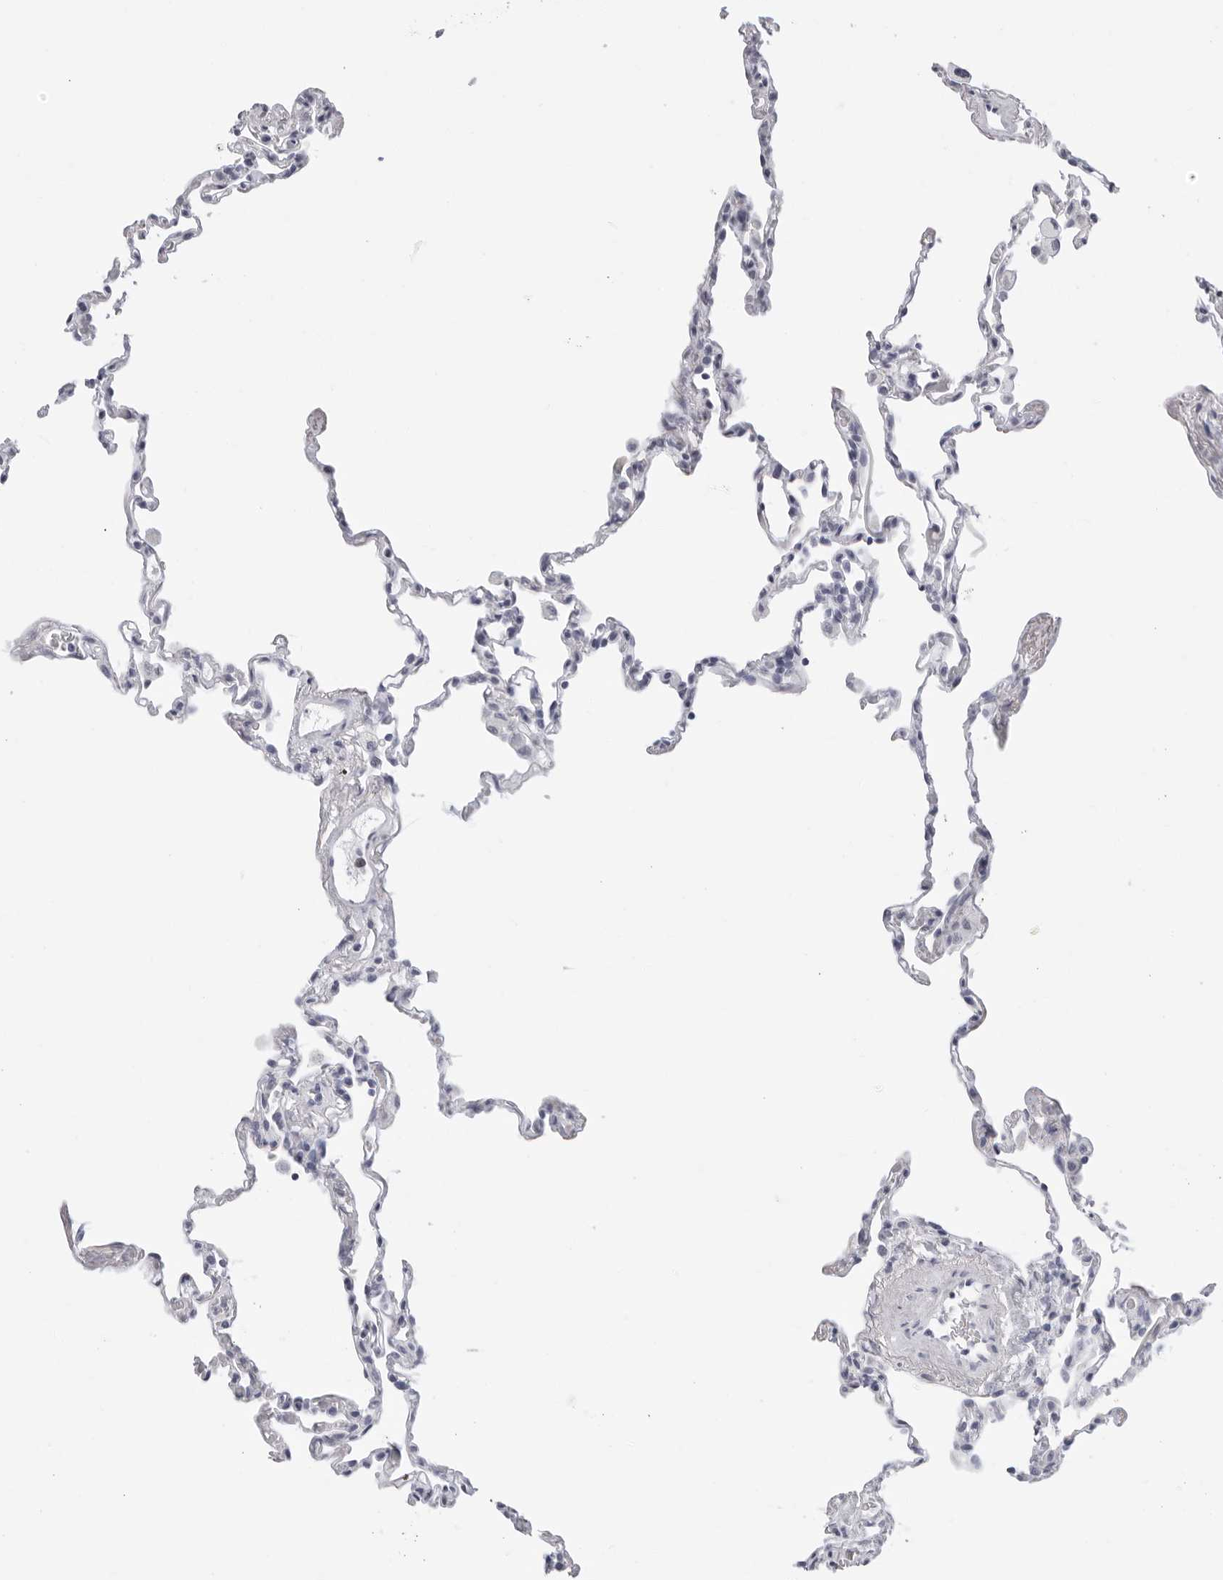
{"staining": {"intensity": "negative", "quantity": "none", "location": "none"}, "tissue": "lung", "cell_type": "Alveolar cells", "image_type": "normal", "snomed": [{"axis": "morphology", "description": "Normal tissue, NOS"}, {"axis": "topography", "description": "Lung"}], "caption": "DAB (3,3'-diaminobenzidine) immunohistochemical staining of normal lung shows no significant staining in alveolar cells. (DAB (3,3'-diaminobenzidine) IHC with hematoxylin counter stain).", "gene": "AGMAT", "patient": {"sex": "male", "age": 59}}